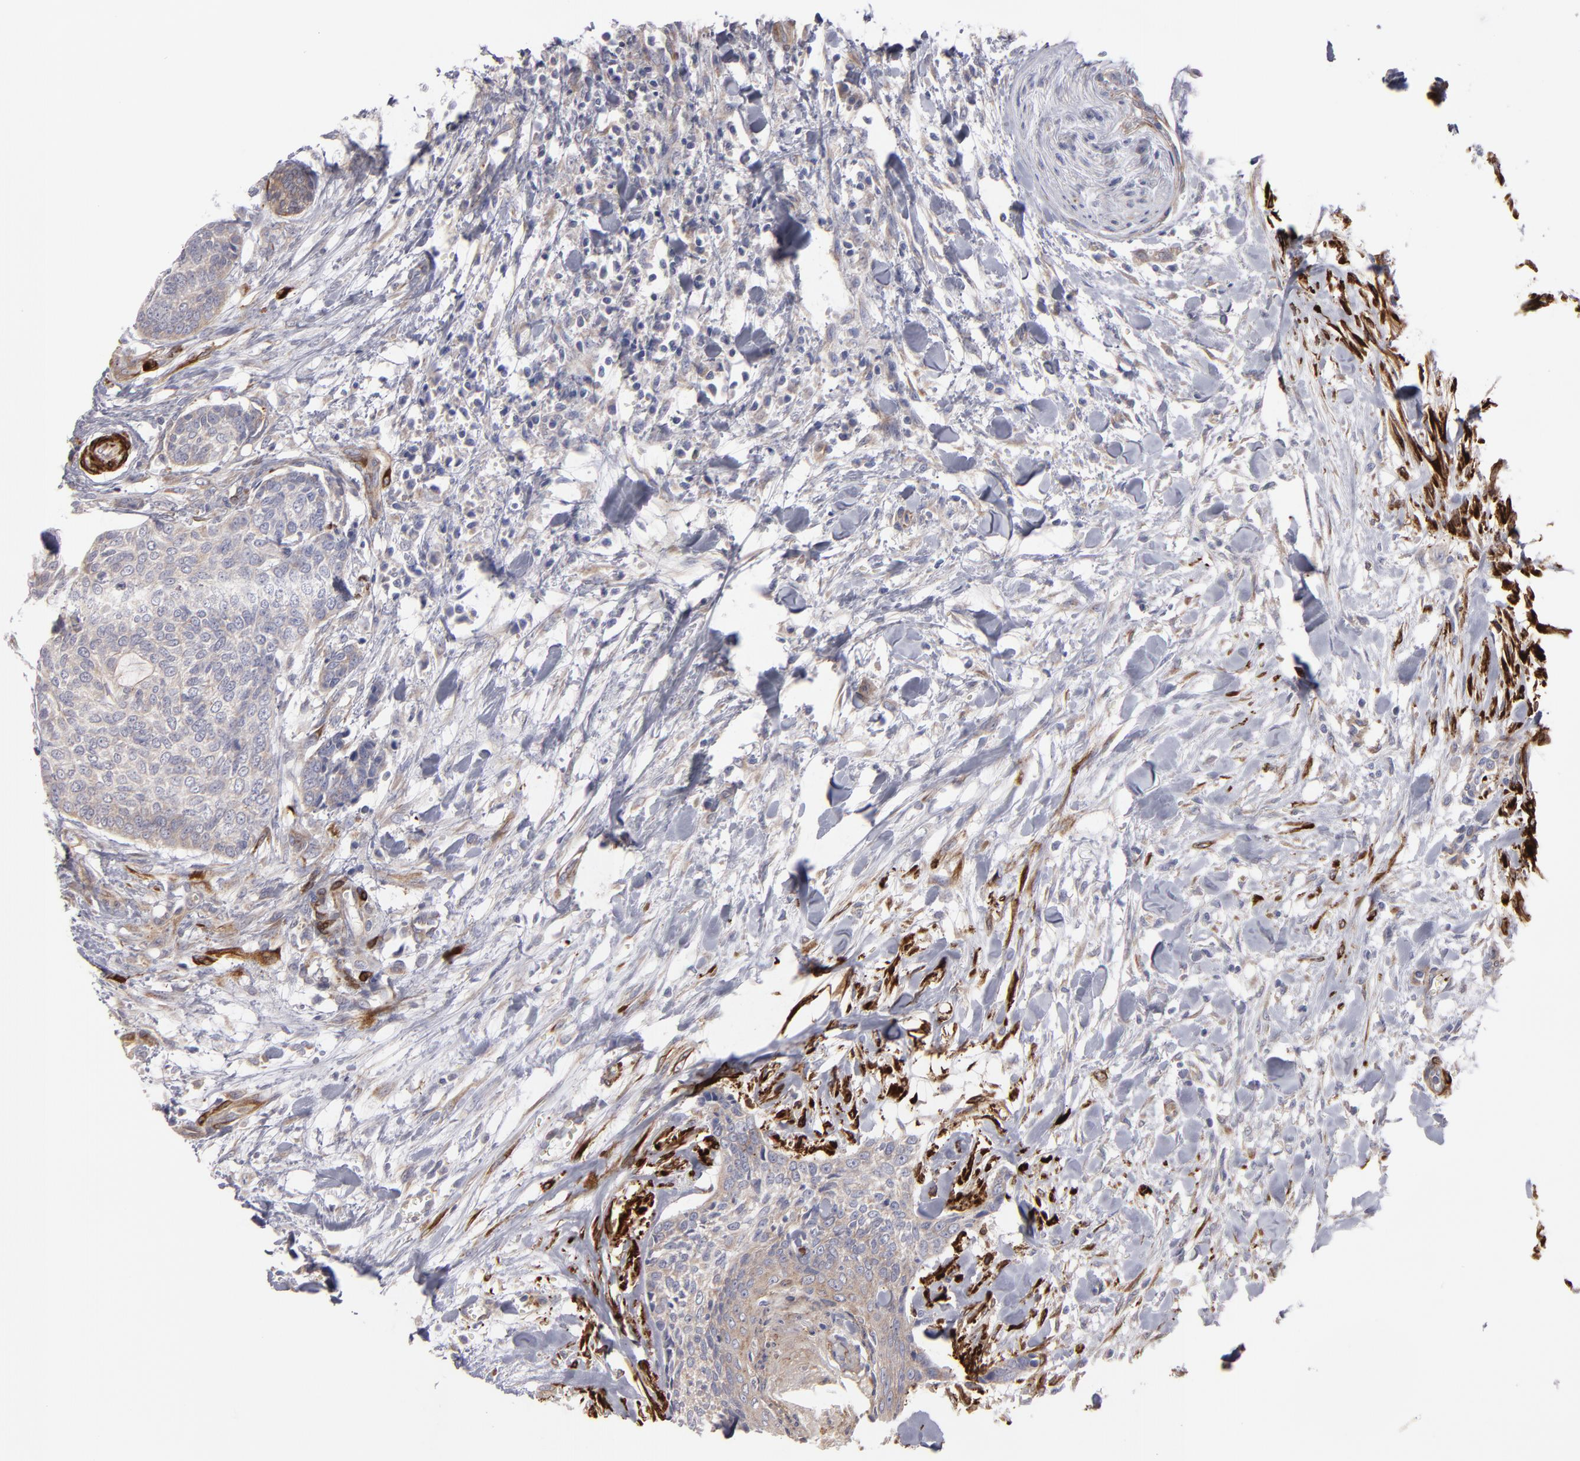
{"staining": {"intensity": "weak", "quantity": ">75%", "location": "cytoplasmic/membranous"}, "tissue": "head and neck cancer", "cell_type": "Tumor cells", "image_type": "cancer", "snomed": [{"axis": "morphology", "description": "Squamous cell carcinoma, NOS"}, {"axis": "topography", "description": "Salivary gland"}, {"axis": "topography", "description": "Head-Neck"}], "caption": "Immunohistochemistry (IHC) of head and neck cancer (squamous cell carcinoma) demonstrates low levels of weak cytoplasmic/membranous staining in approximately >75% of tumor cells.", "gene": "SLMAP", "patient": {"sex": "male", "age": 70}}